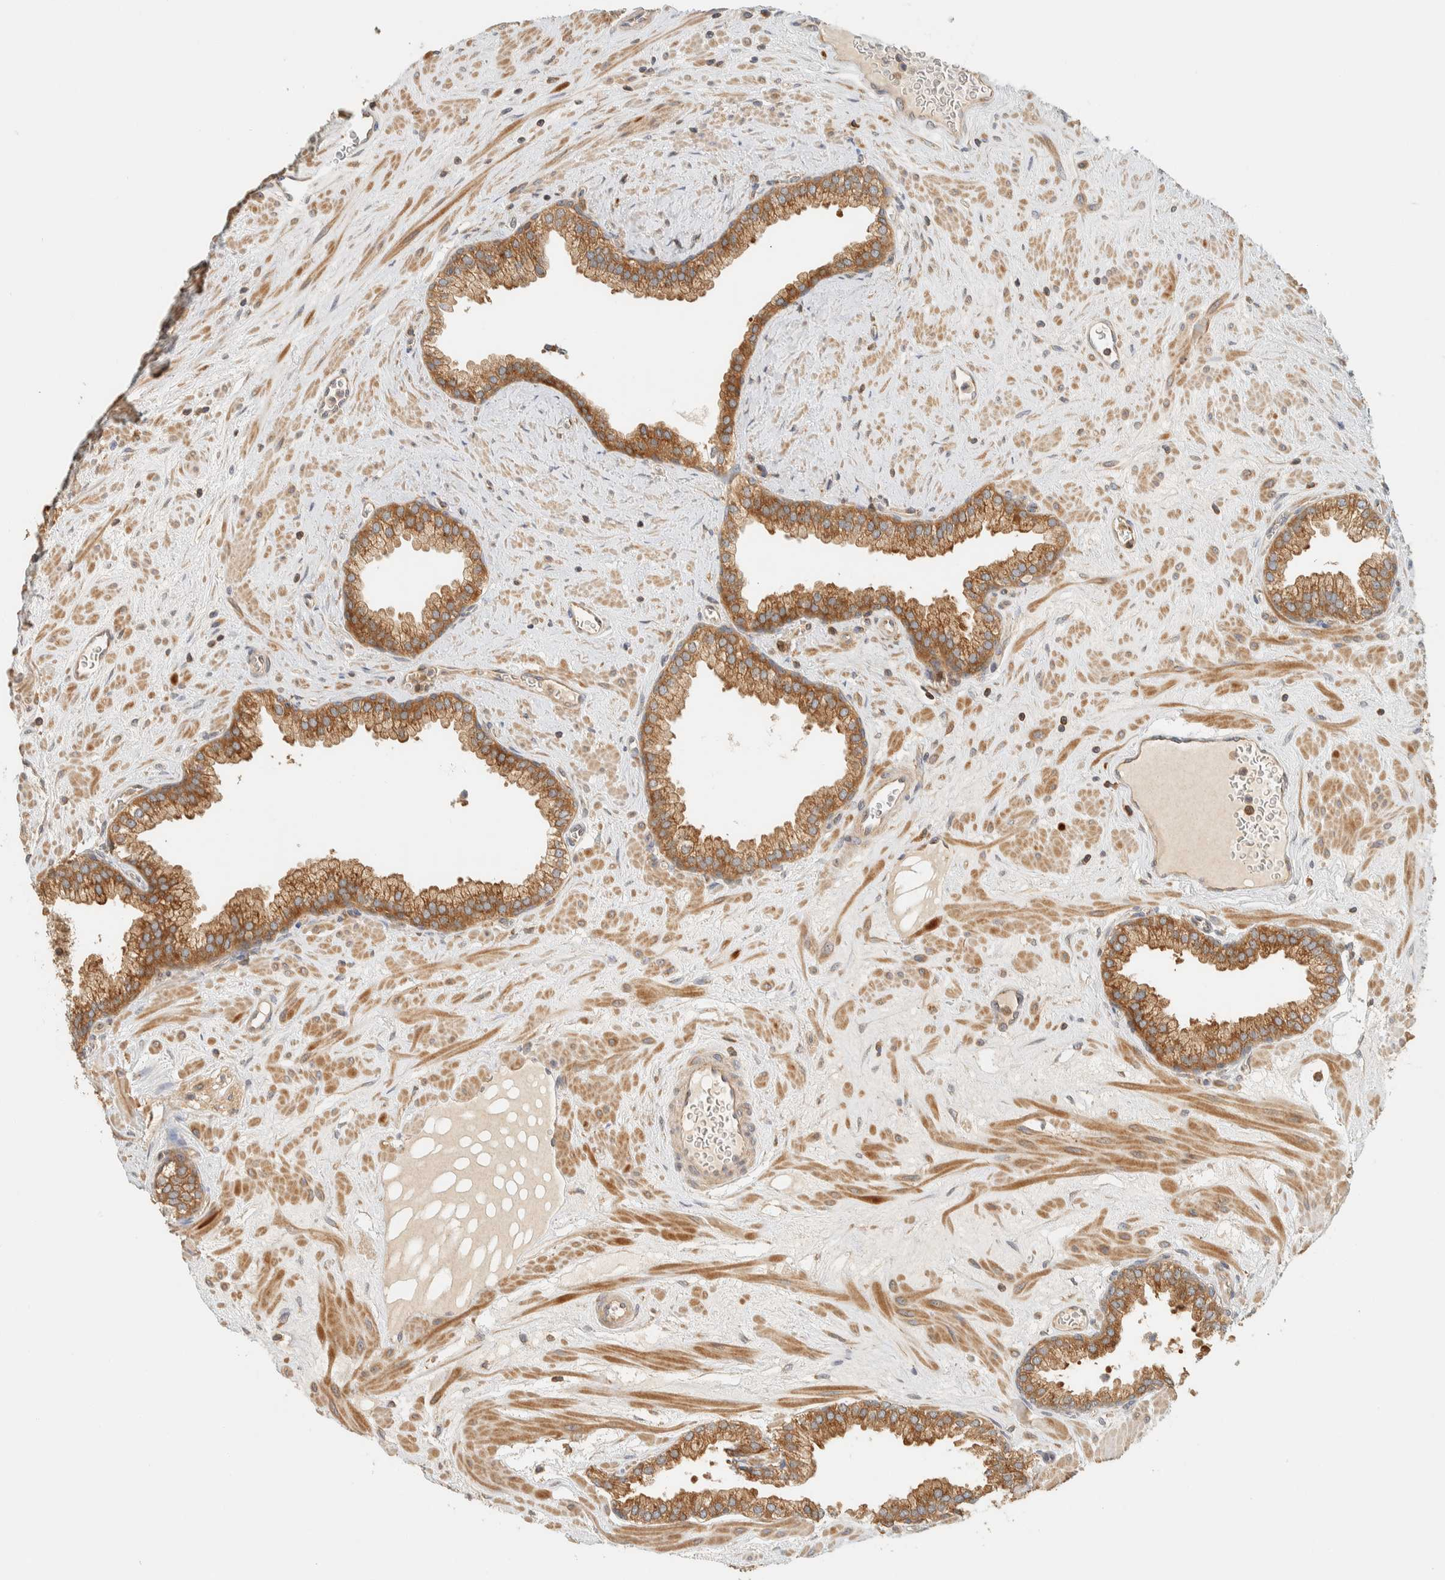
{"staining": {"intensity": "moderate", "quantity": ">75%", "location": "cytoplasmic/membranous"}, "tissue": "prostate", "cell_type": "Glandular cells", "image_type": "normal", "snomed": [{"axis": "morphology", "description": "Normal tissue, NOS"}, {"axis": "morphology", "description": "Urothelial carcinoma, Low grade"}, {"axis": "topography", "description": "Urinary bladder"}, {"axis": "topography", "description": "Prostate"}], "caption": "Immunohistochemical staining of unremarkable human prostate reveals medium levels of moderate cytoplasmic/membranous expression in about >75% of glandular cells. (DAB IHC with brightfield microscopy, high magnification).", "gene": "ARFGEF1", "patient": {"sex": "male", "age": 60}}